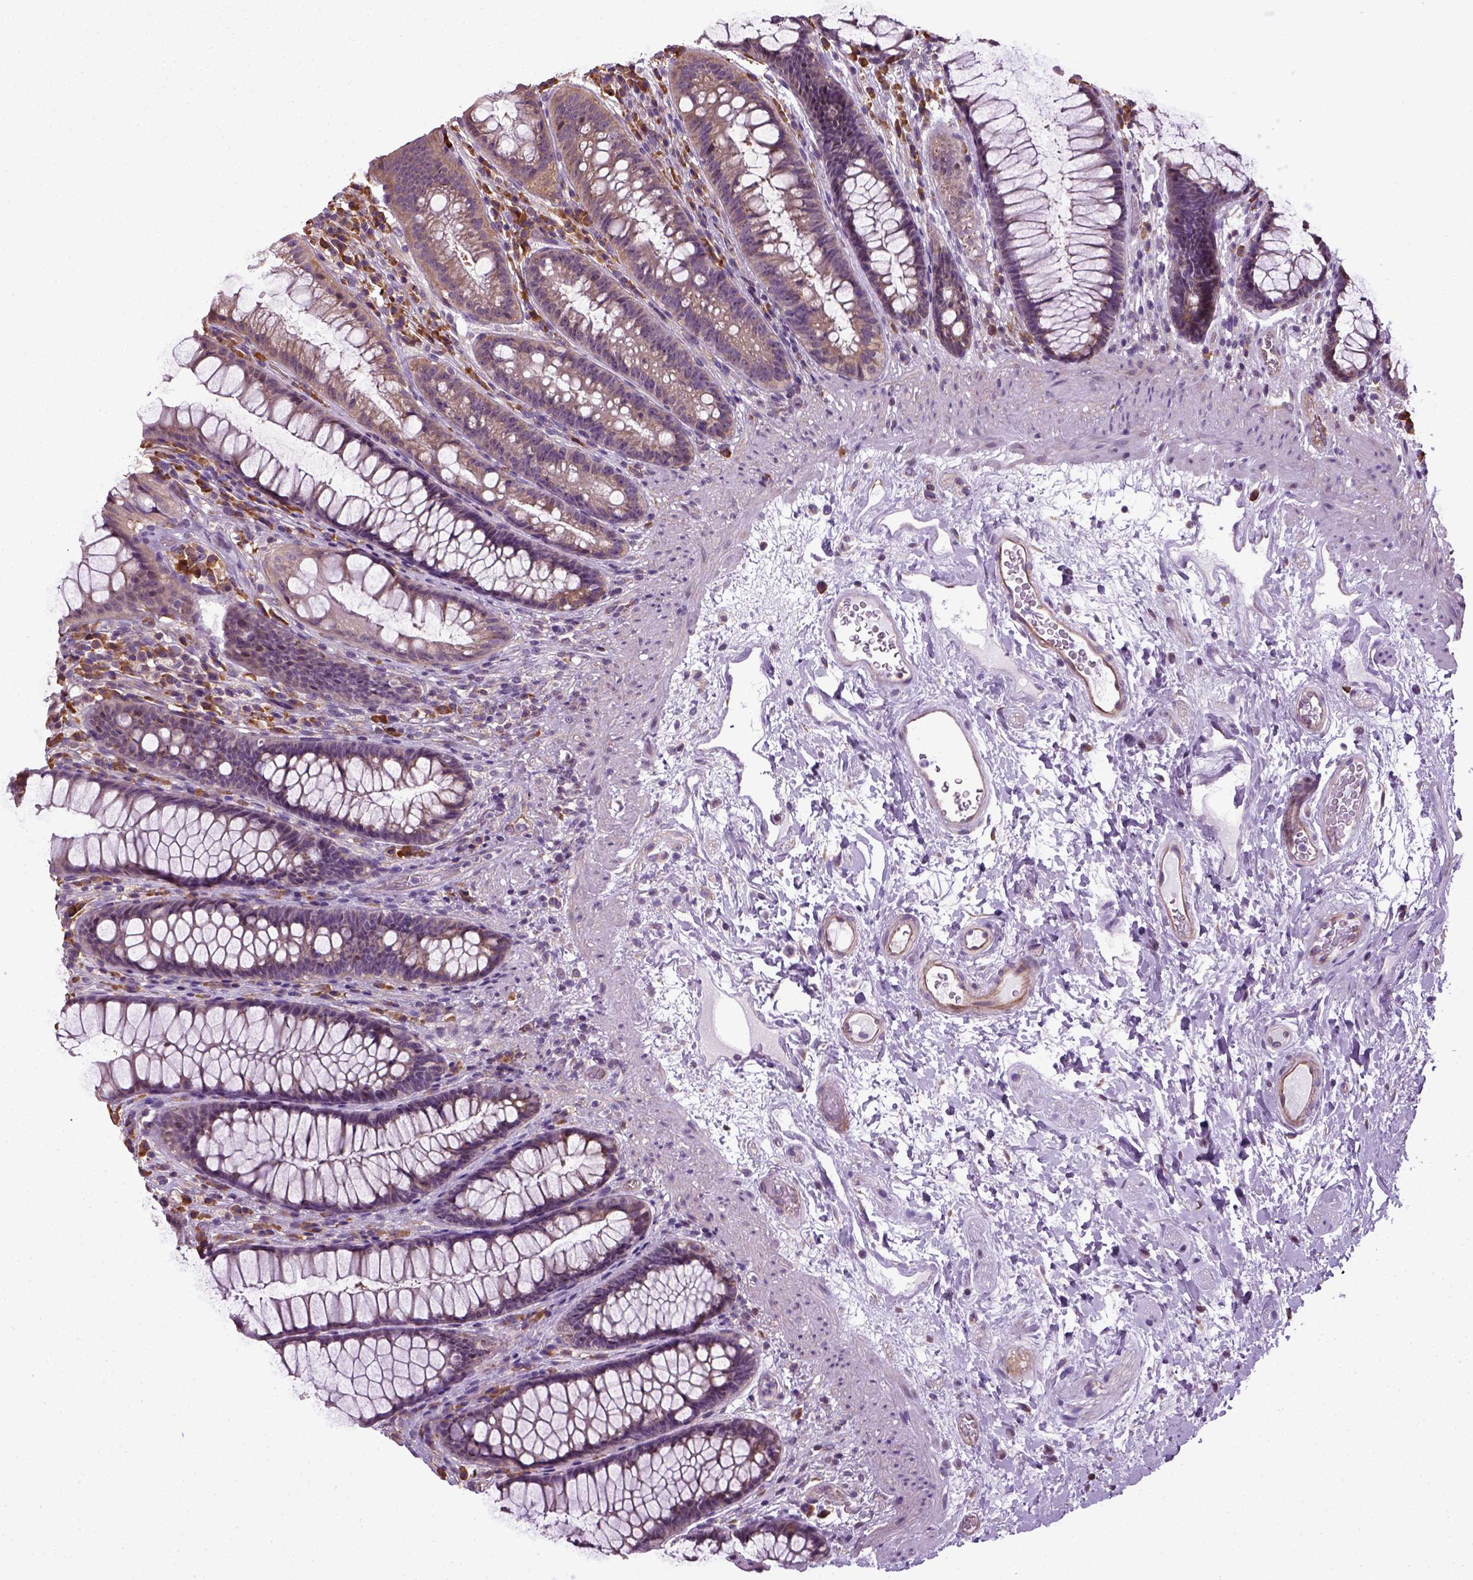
{"staining": {"intensity": "weak", "quantity": "<25%", "location": "cytoplasmic/membranous"}, "tissue": "rectum", "cell_type": "Glandular cells", "image_type": "normal", "snomed": [{"axis": "morphology", "description": "Normal tissue, NOS"}, {"axis": "topography", "description": "Rectum"}], "caption": "The micrograph exhibits no significant staining in glandular cells of rectum. (Immunohistochemistry (ihc), brightfield microscopy, high magnification).", "gene": "TPRG1", "patient": {"sex": "male", "age": 72}}